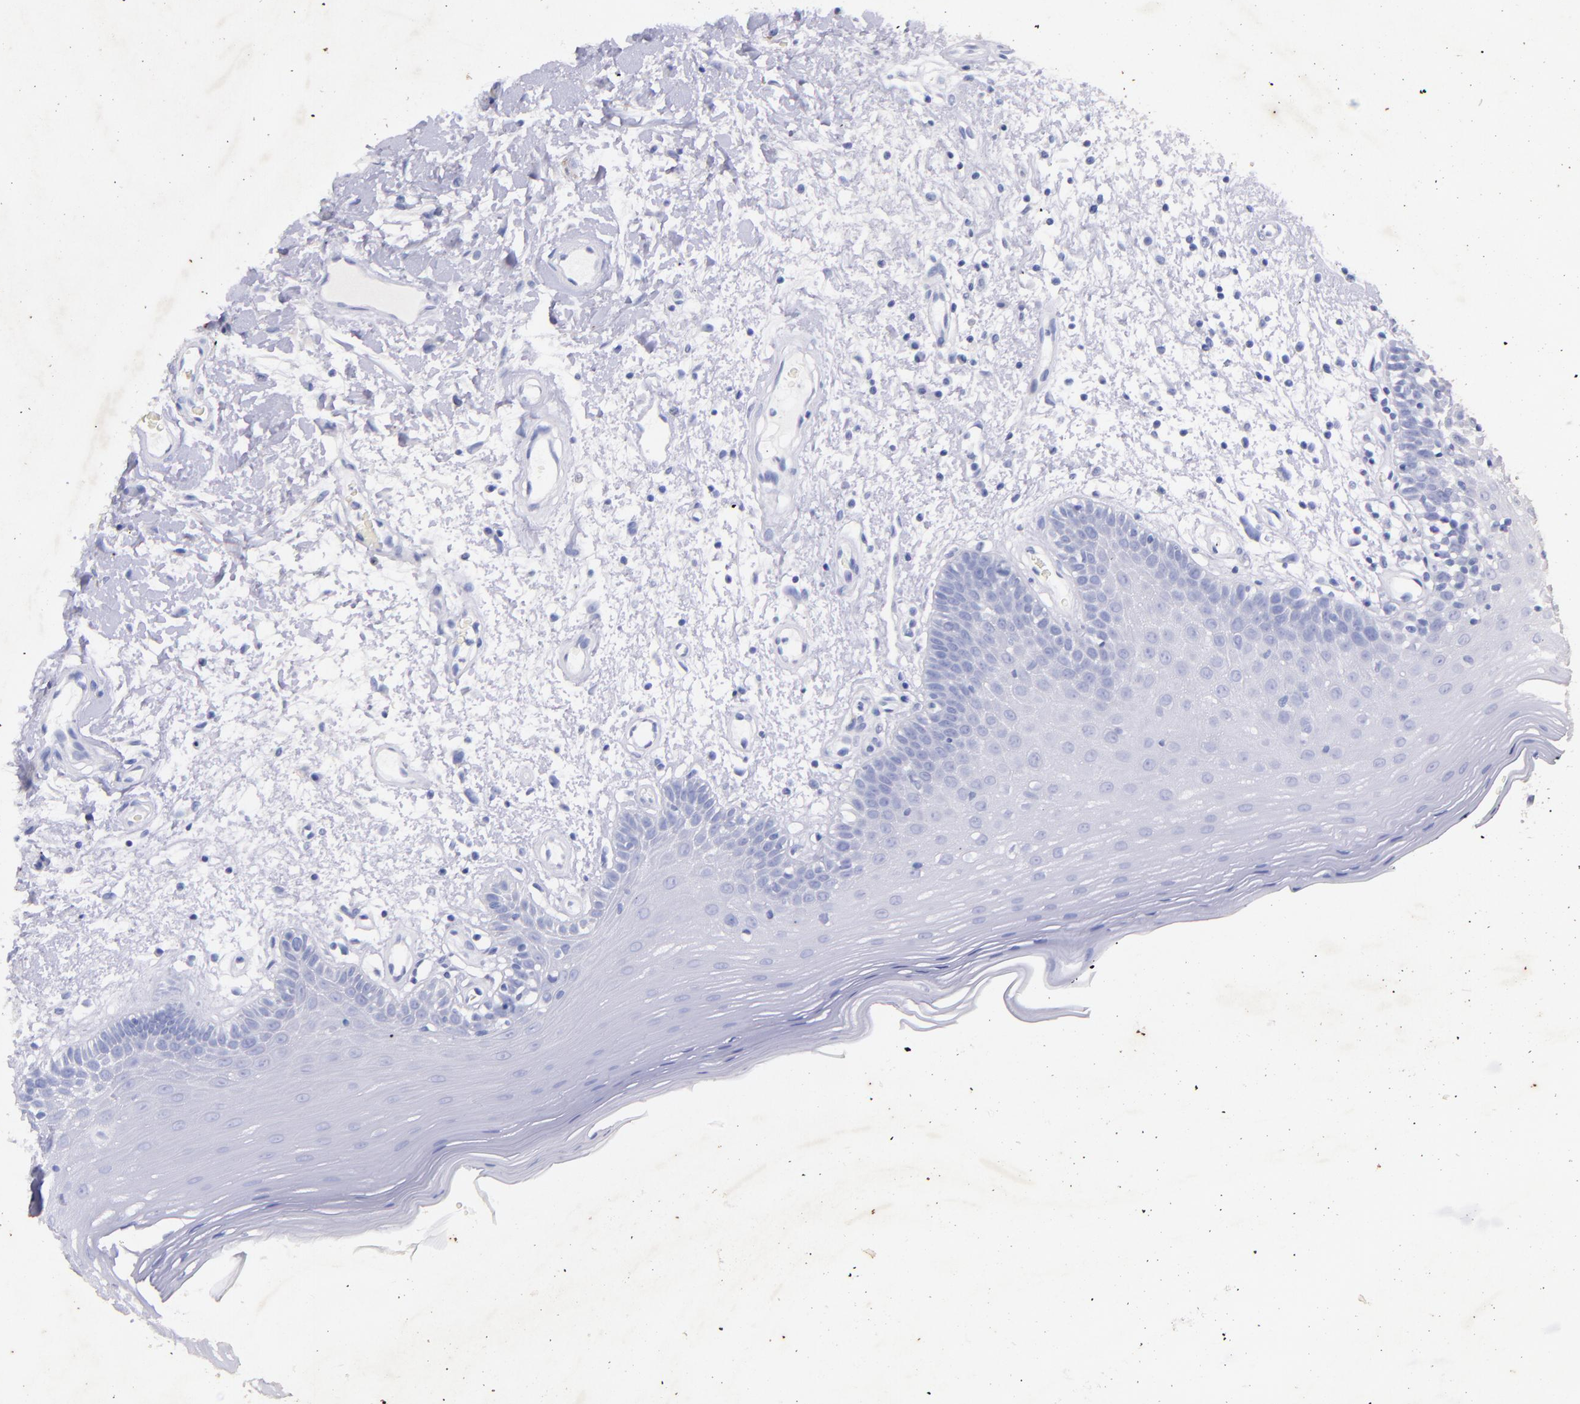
{"staining": {"intensity": "negative", "quantity": "none", "location": "none"}, "tissue": "oral mucosa", "cell_type": "Squamous epithelial cells", "image_type": "normal", "snomed": [{"axis": "morphology", "description": "Normal tissue, NOS"}, {"axis": "morphology", "description": "Squamous cell carcinoma, NOS"}, {"axis": "topography", "description": "Skeletal muscle"}, {"axis": "topography", "description": "Oral tissue"}, {"axis": "topography", "description": "Head-Neck"}], "caption": "An image of oral mucosa stained for a protein reveals no brown staining in squamous epithelial cells. (Brightfield microscopy of DAB (3,3'-diaminobenzidine) immunohistochemistry at high magnification).", "gene": "UCHL1", "patient": {"sex": "male", "age": 71}}